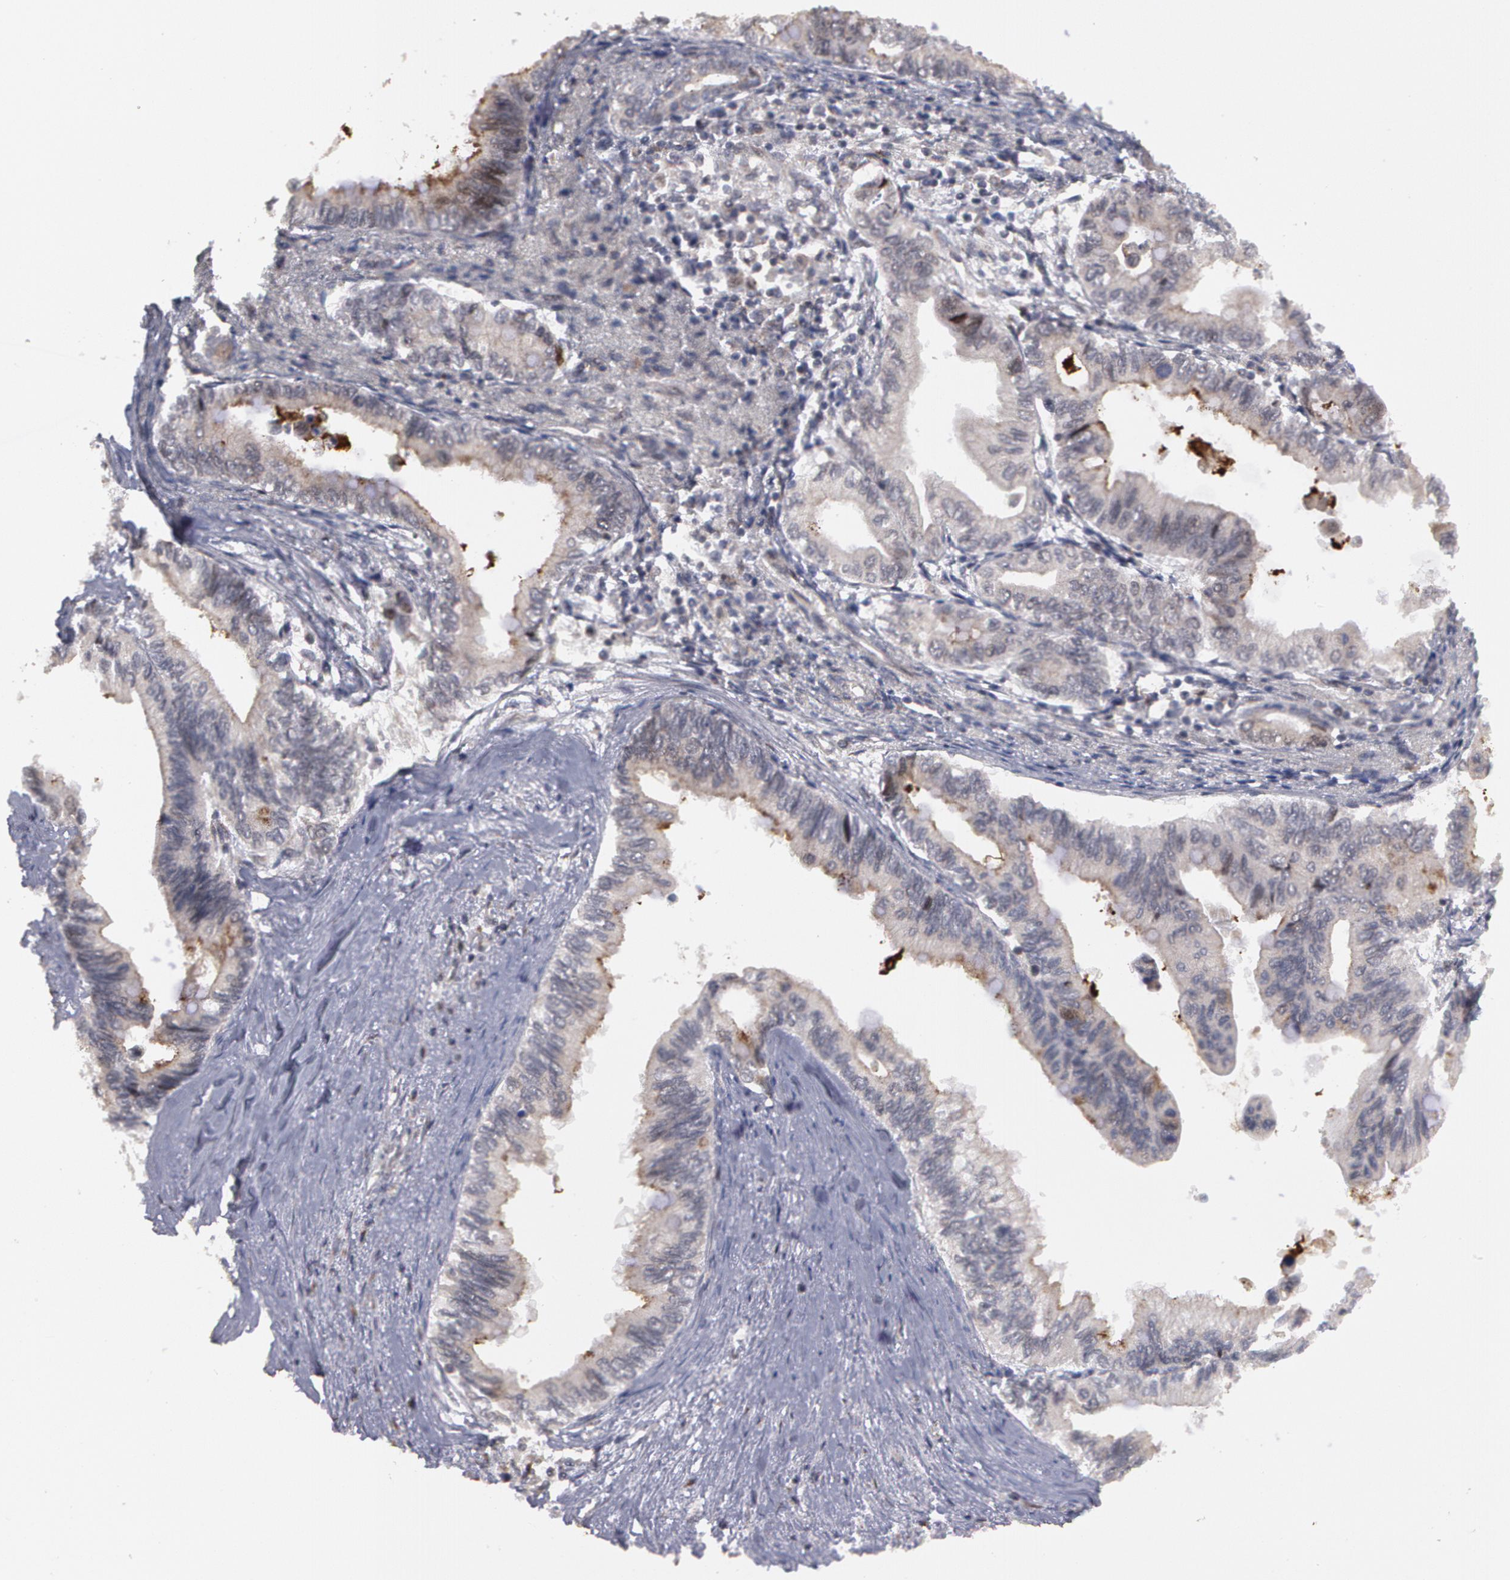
{"staining": {"intensity": "negative", "quantity": "none", "location": "none"}, "tissue": "pancreatic cancer", "cell_type": "Tumor cells", "image_type": "cancer", "snomed": [{"axis": "morphology", "description": "Adenocarcinoma, NOS"}, {"axis": "topography", "description": "Pancreas"}], "caption": "Protein analysis of pancreatic adenocarcinoma shows no significant positivity in tumor cells.", "gene": "STX5", "patient": {"sex": "female", "age": 66}}